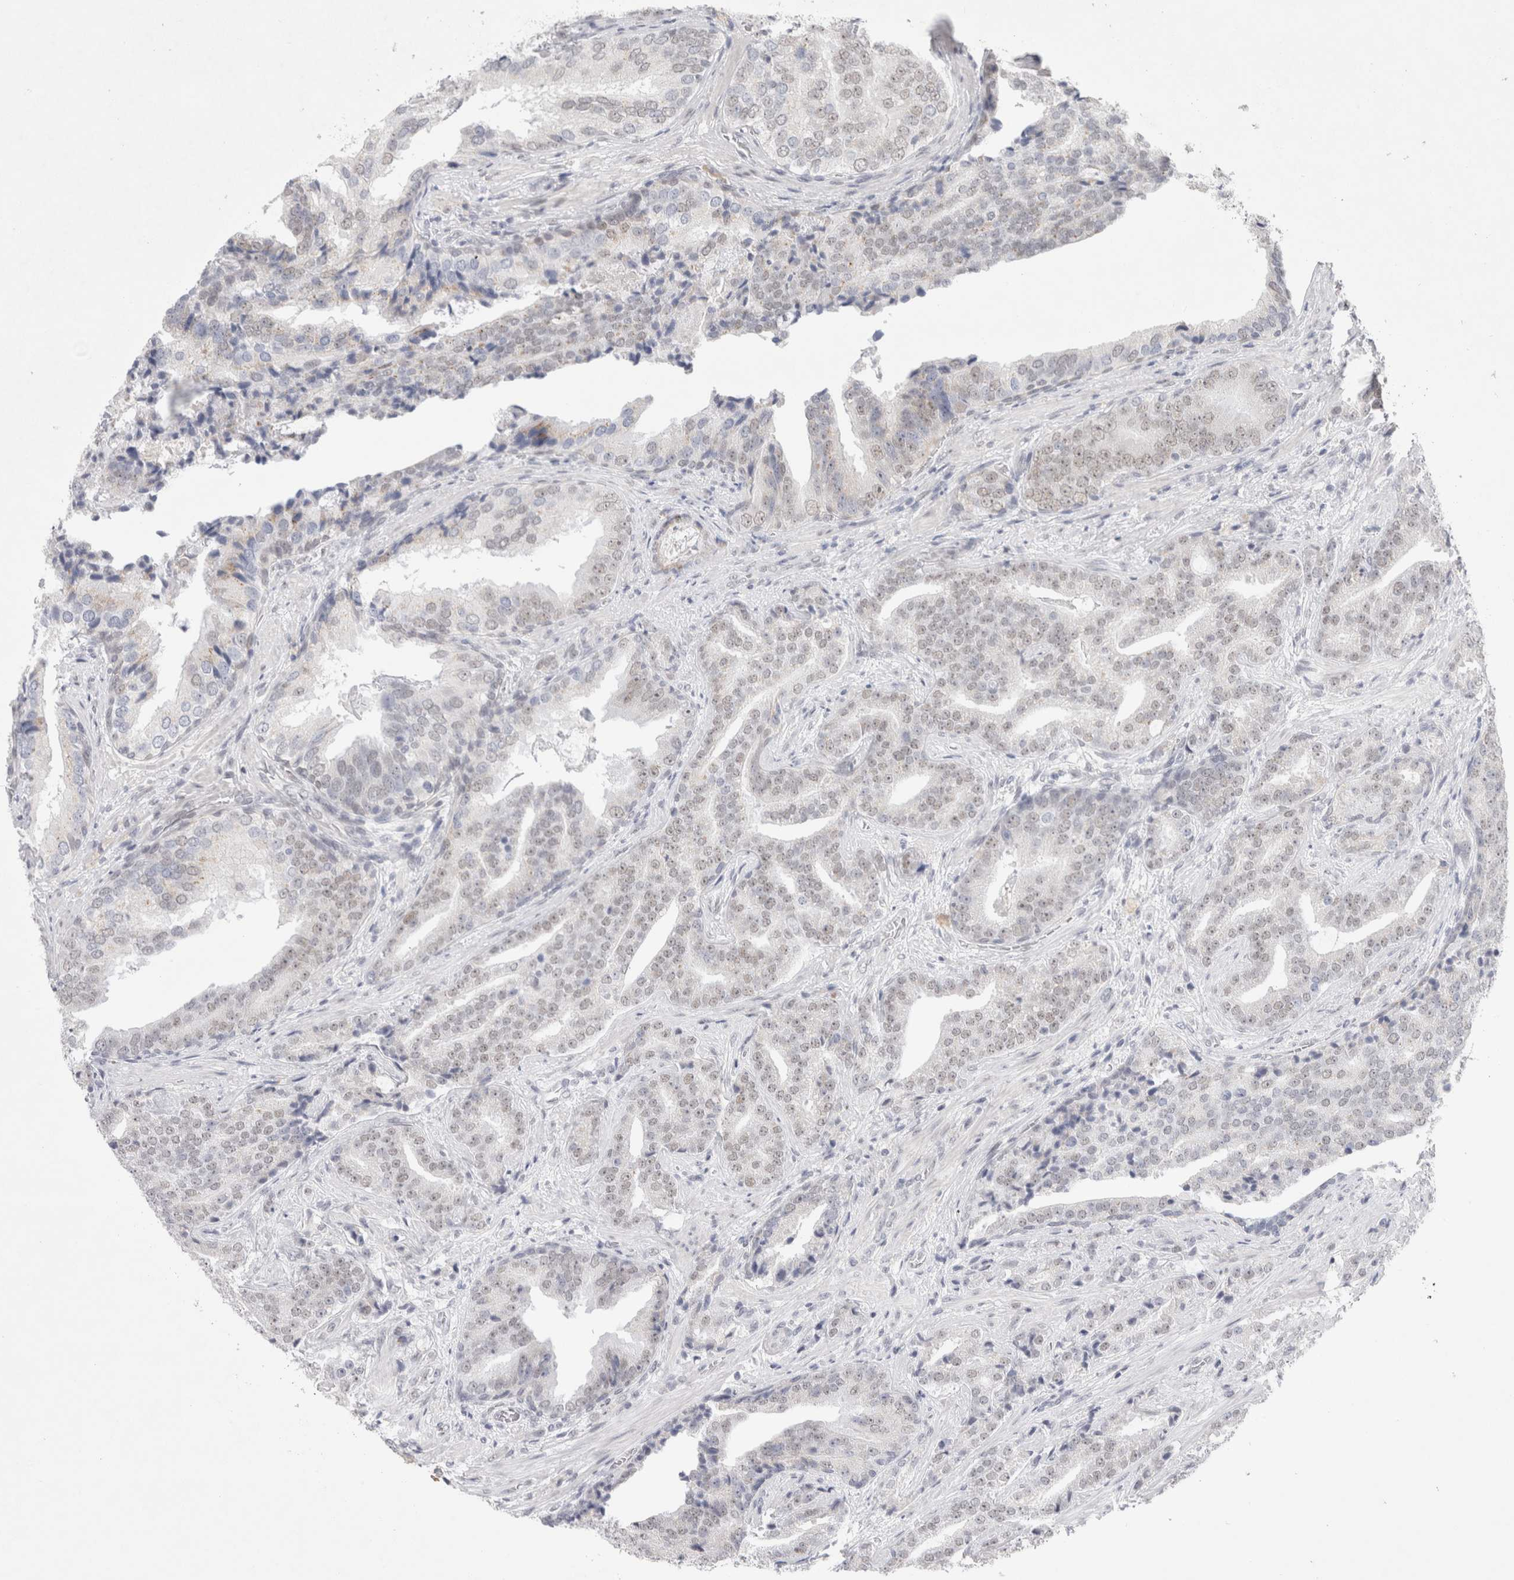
{"staining": {"intensity": "weak", "quantity": "25%-75%", "location": "nuclear"}, "tissue": "prostate cancer", "cell_type": "Tumor cells", "image_type": "cancer", "snomed": [{"axis": "morphology", "description": "Adenocarcinoma, Low grade"}, {"axis": "topography", "description": "Prostate"}], "caption": "An immunohistochemistry photomicrograph of neoplastic tissue is shown. Protein staining in brown labels weak nuclear positivity in low-grade adenocarcinoma (prostate) within tumor cells.", "gene": "RECQL4", "patient": {"sex": "male", "age": 67}}